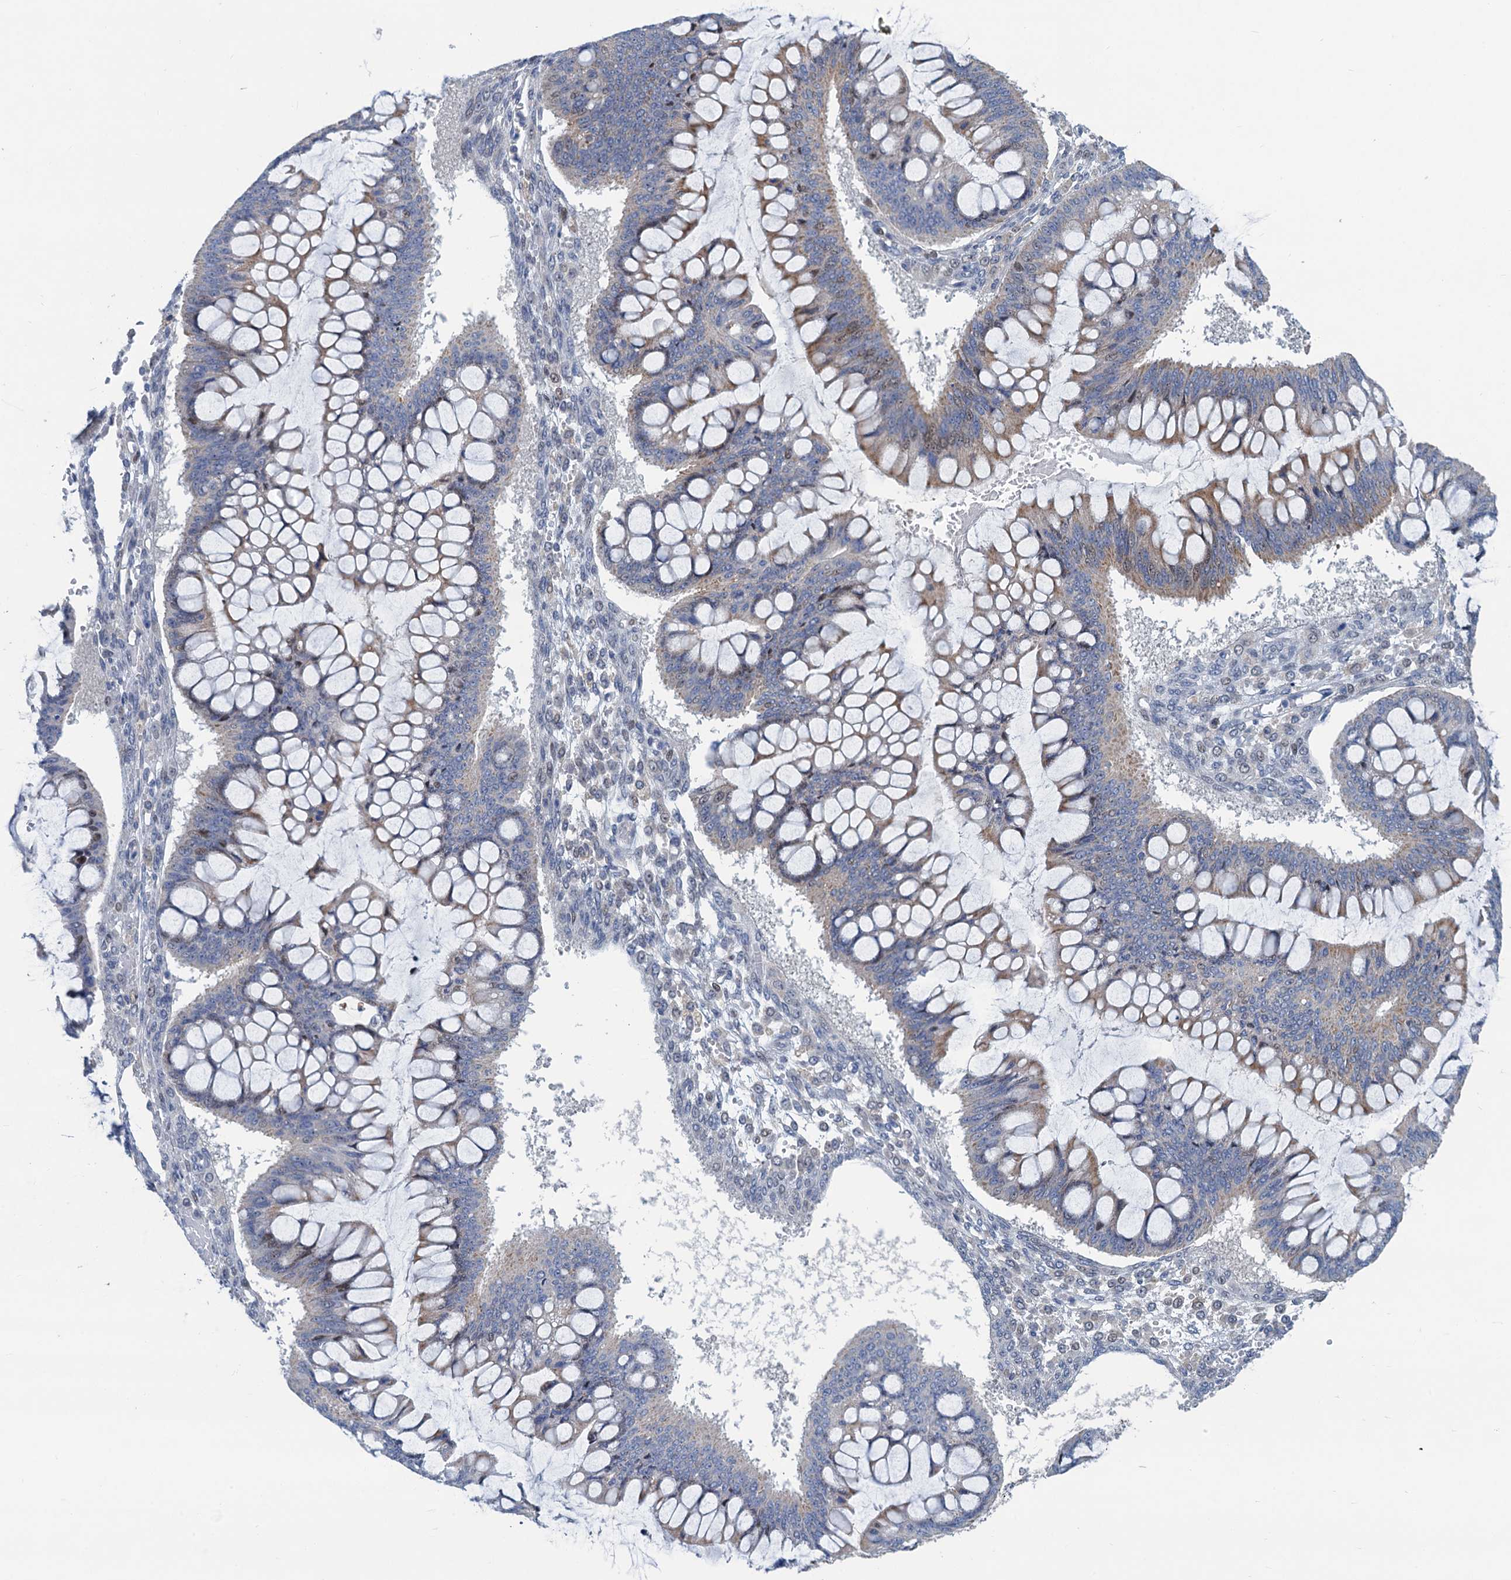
{"staining": {"intensity": "moderate", "quantity": "<25%", "location": "cytoplasmic/membranous,nuclear"}, "tissue": "ovarian cancer", "cell_type": "Tumor cells", "image_type": "cancer", "snomed": [{"axis": "morphology", "description": "Cystadenocarcinoma, mucinous, NOS"}, {"axis": "topography", "description": "Ovary"}], "caption": "Ovarian cancer (mucinous cystadenocarcinoma) tissue reveals moderate cytoplasmic/membranous and nuclear staining in approximately <25% of tumor cells", "gene": "ESYT3", "patient": {"sex": "female", "age": 73}}